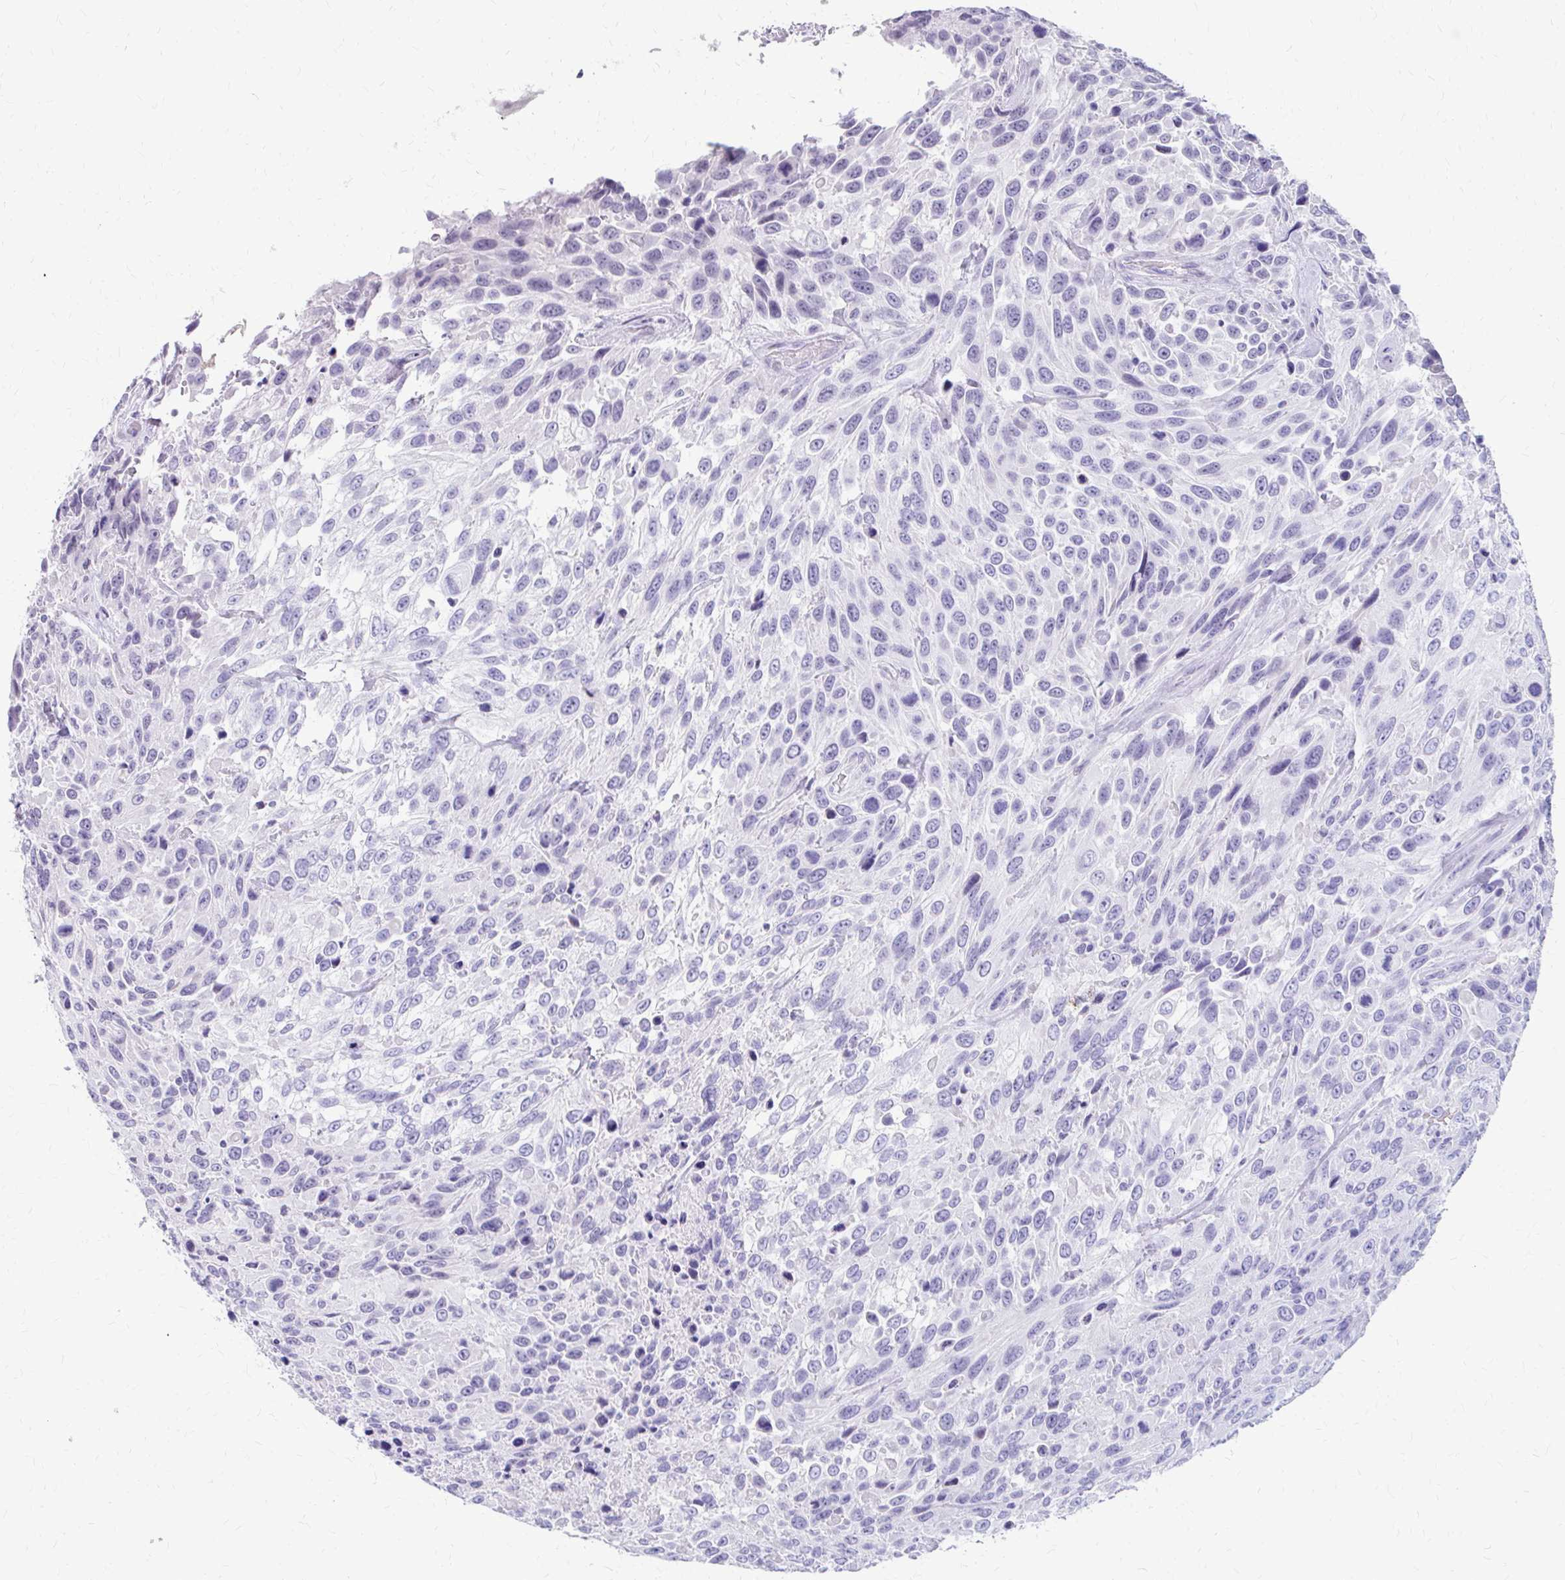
{"staining": {"intensity": "negative", "quantity": "none", "location": "none"}, "tissue": "urothelial cancer", "cell_type": "Tumor cells", "image_type": "cancer", "snomed": [{"axis": "morphology", "description": "Urothelial carcinoma, High grade"}, {"axis": "topography", "description": "Urinary bladder"}], "caption": "Tumor cells are negative for brown protein staining in urothelial cancer. The staining was performed using DAB (3,3'-diaminobenzidine) to visualize the protein expression in brown, while the nuclei were stained in blue with hematoxylin (Magnification: 20x).", "gene": "RGS16", "patient": {"sex": "female", "age": 70}}